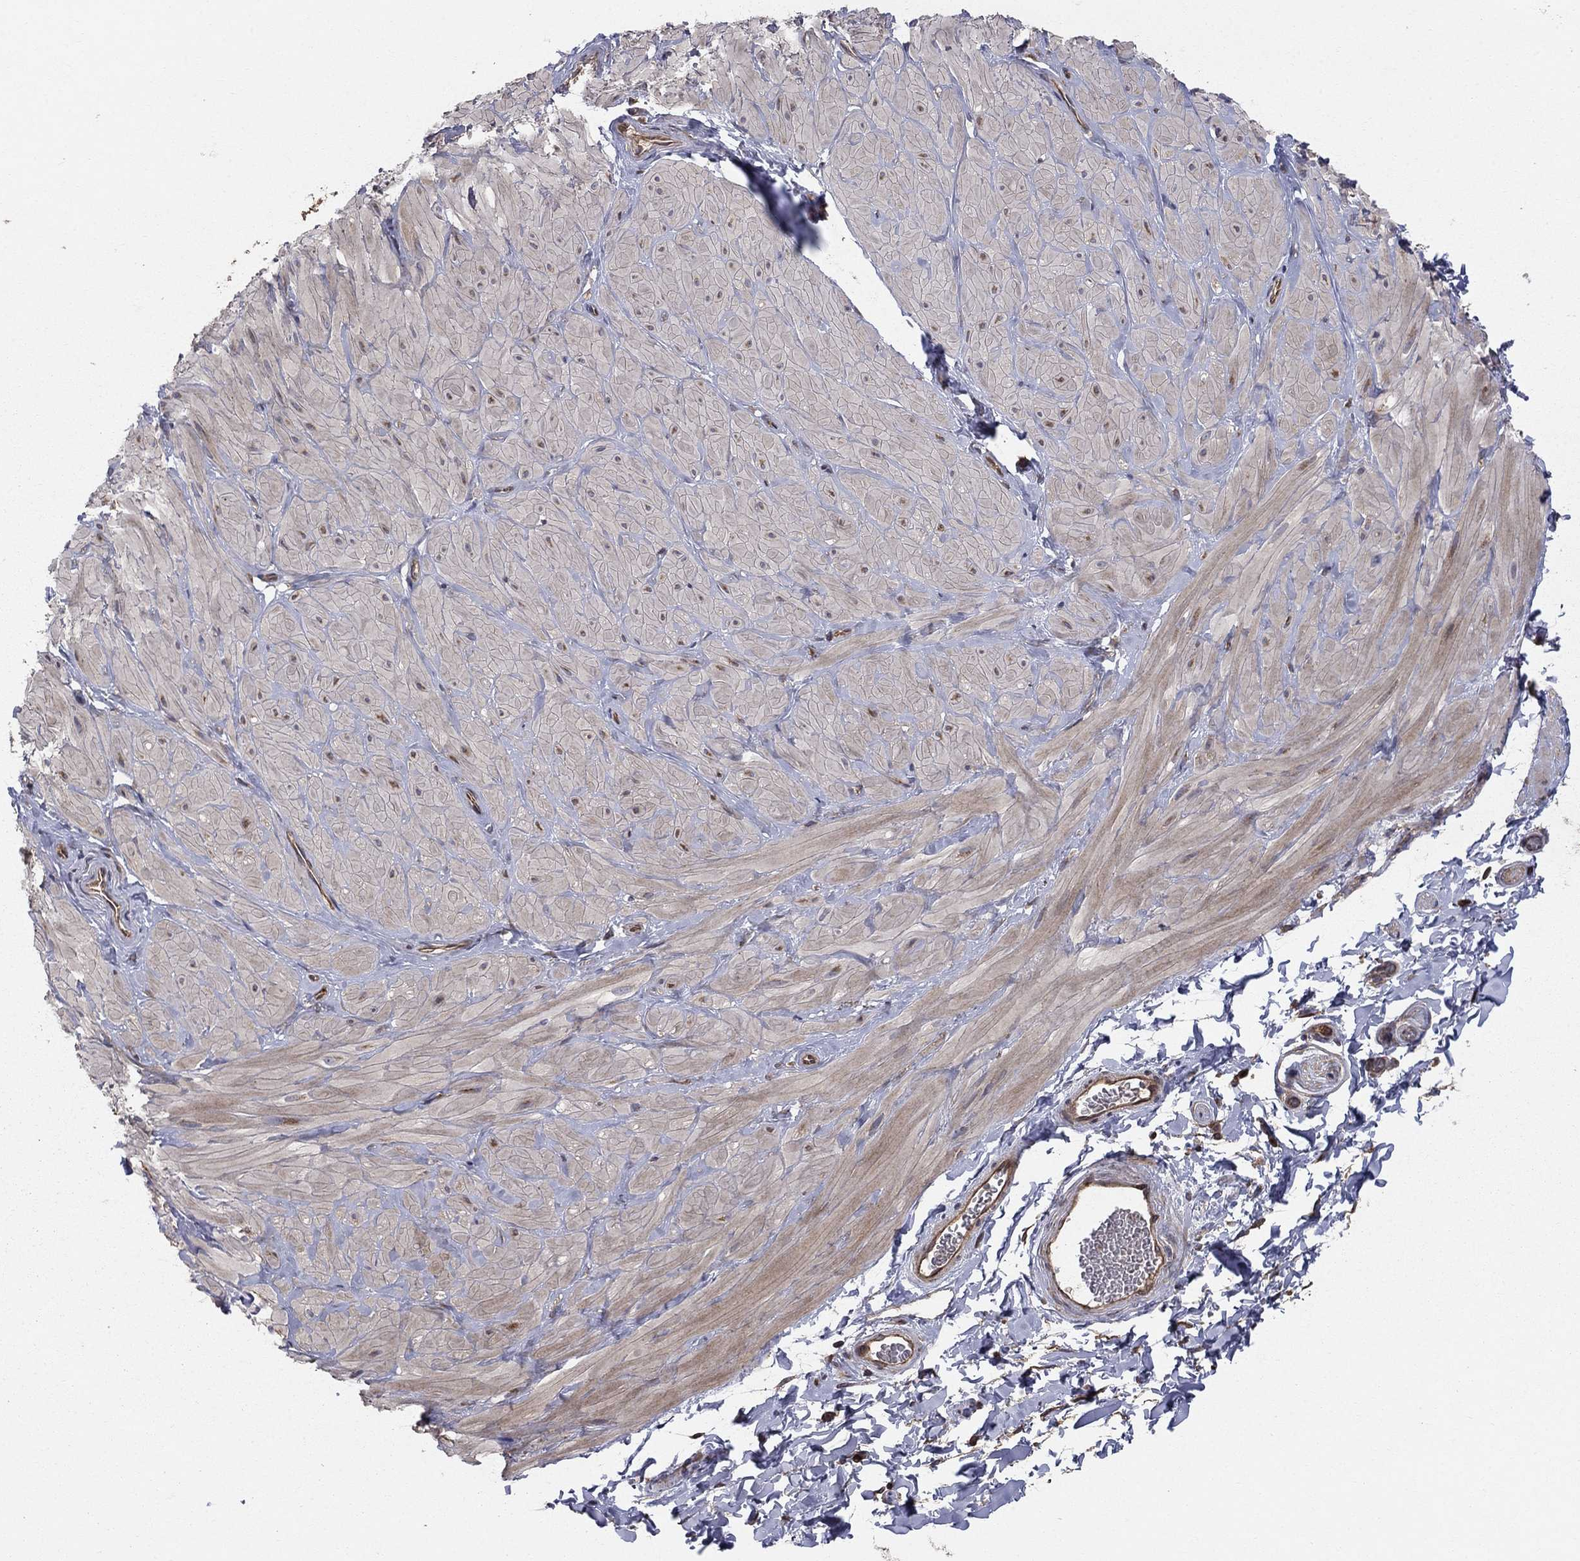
{"staining": {"intensity": "negative", "quantity": "none", "location": "none"}, "tissue": "soft tissue", "cell_type": "Fibroblasts", "image_type": "normal", "snomed": [{"axis": "morphology", "description": "Normal tissue, NOS"}, {"axis": "topography", "description": "Smooth muscle"}, {"axis": "topography", "description": "Peripheral nerve tissue"}], "caption": "This image is of unremarkable soft tissue stained with IHC to label a protein in brown with the nuclei are counter-stained blue. There is no expression in fibroblasts.", "gene": "BABAM2", "patient": {"sex": "male", "age": 22}}